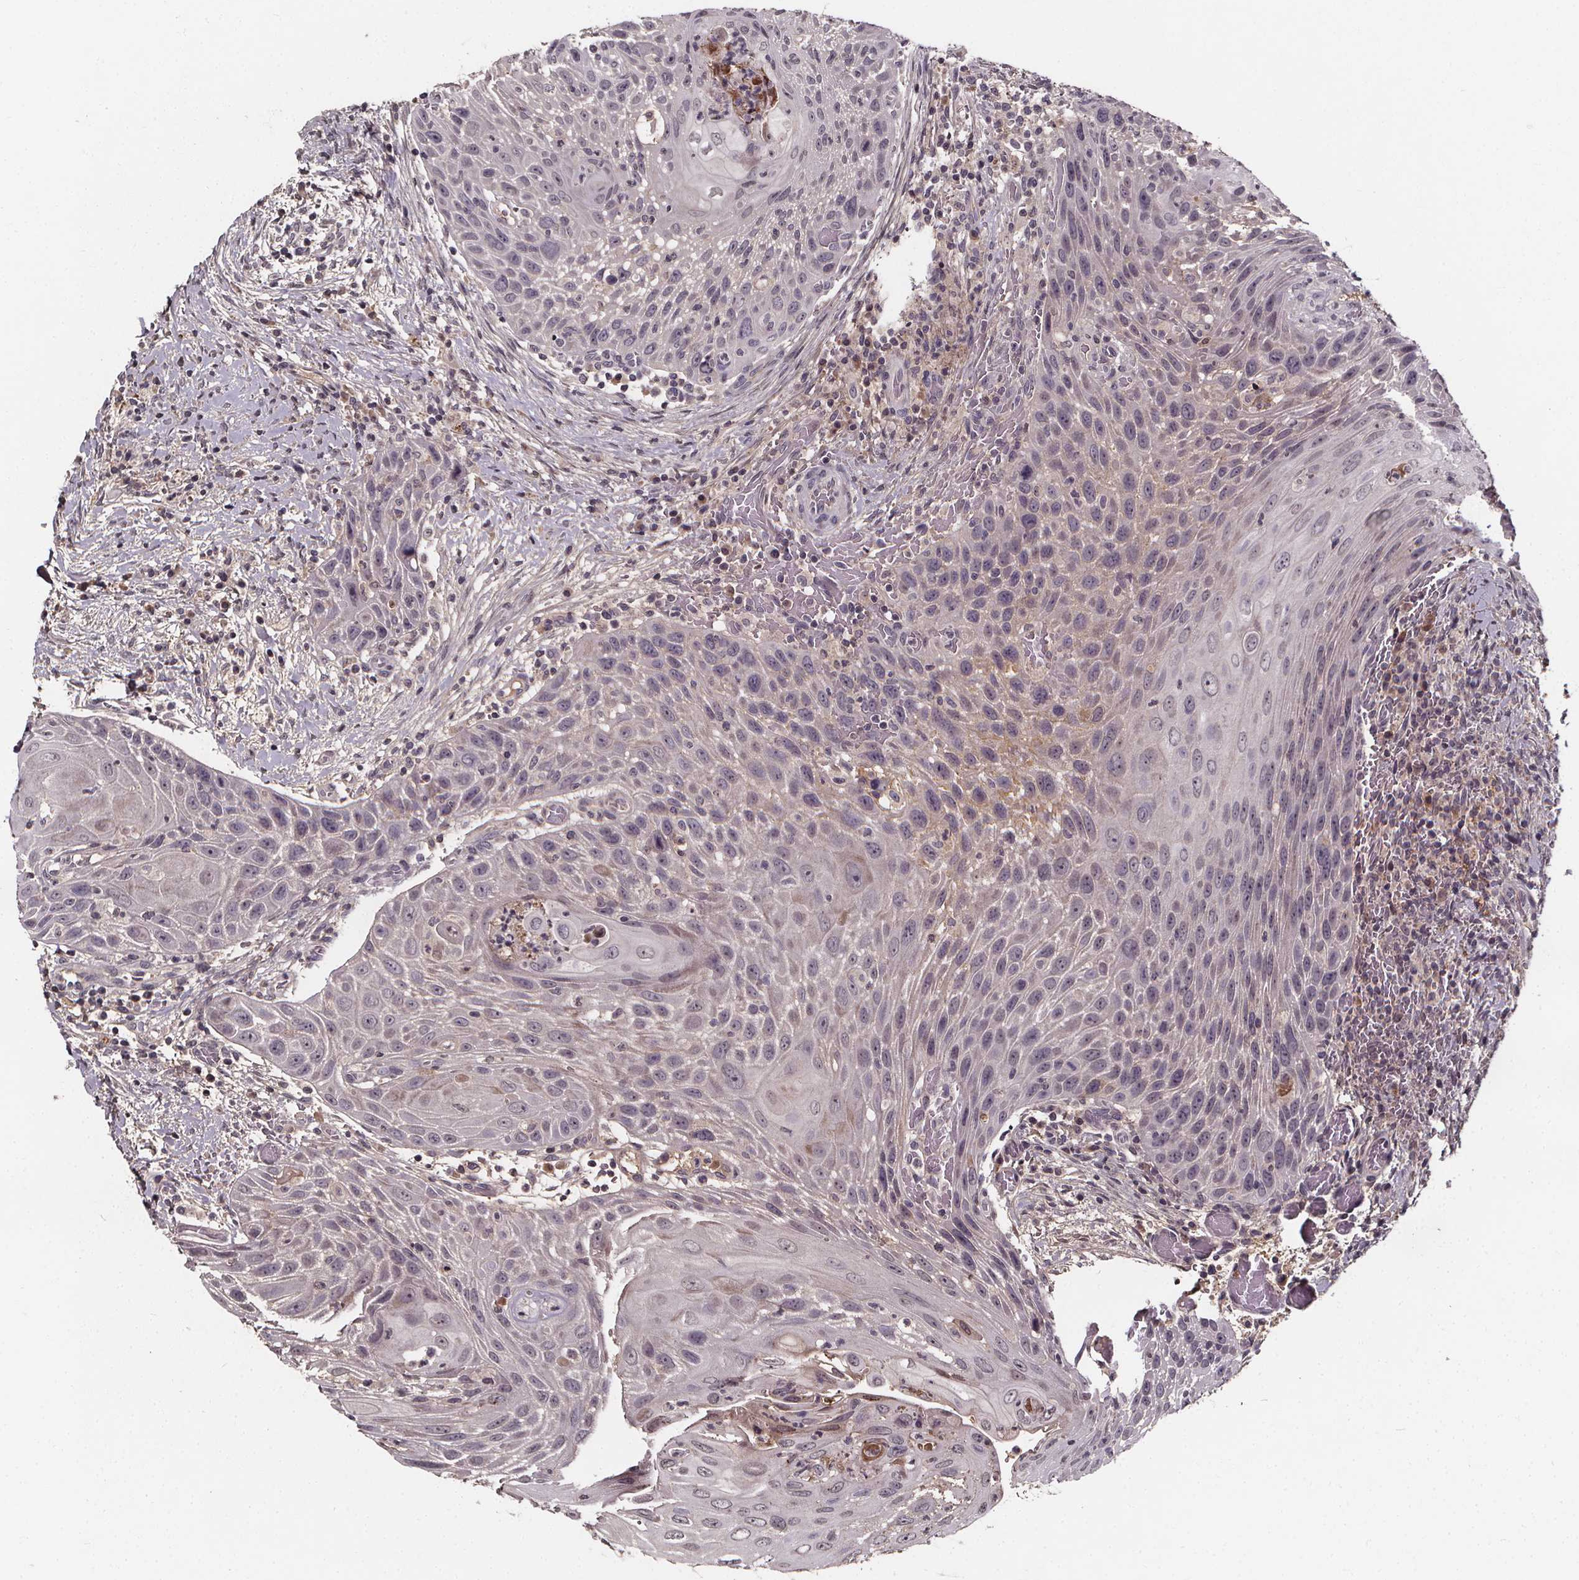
{"staining": {"intensity": "negative", "quantity": "none", "location": "none"}, "tissue": "head and neck cancer", "cell_type": "Tumor cells", "image_type": "cancer", "snomed": [{"axis": "morphology", "description": "Squamous cell carcinoma, NOS"}, {"axis": "topography", "description": "Head-Neck"}], "caption": "An IHC micrograph of head and neck cancer is shown. There is no staining in tumor cells of head and neck cancer.", "gene": "SPAG8", "patient": {"sex": "male", "age": 69}}